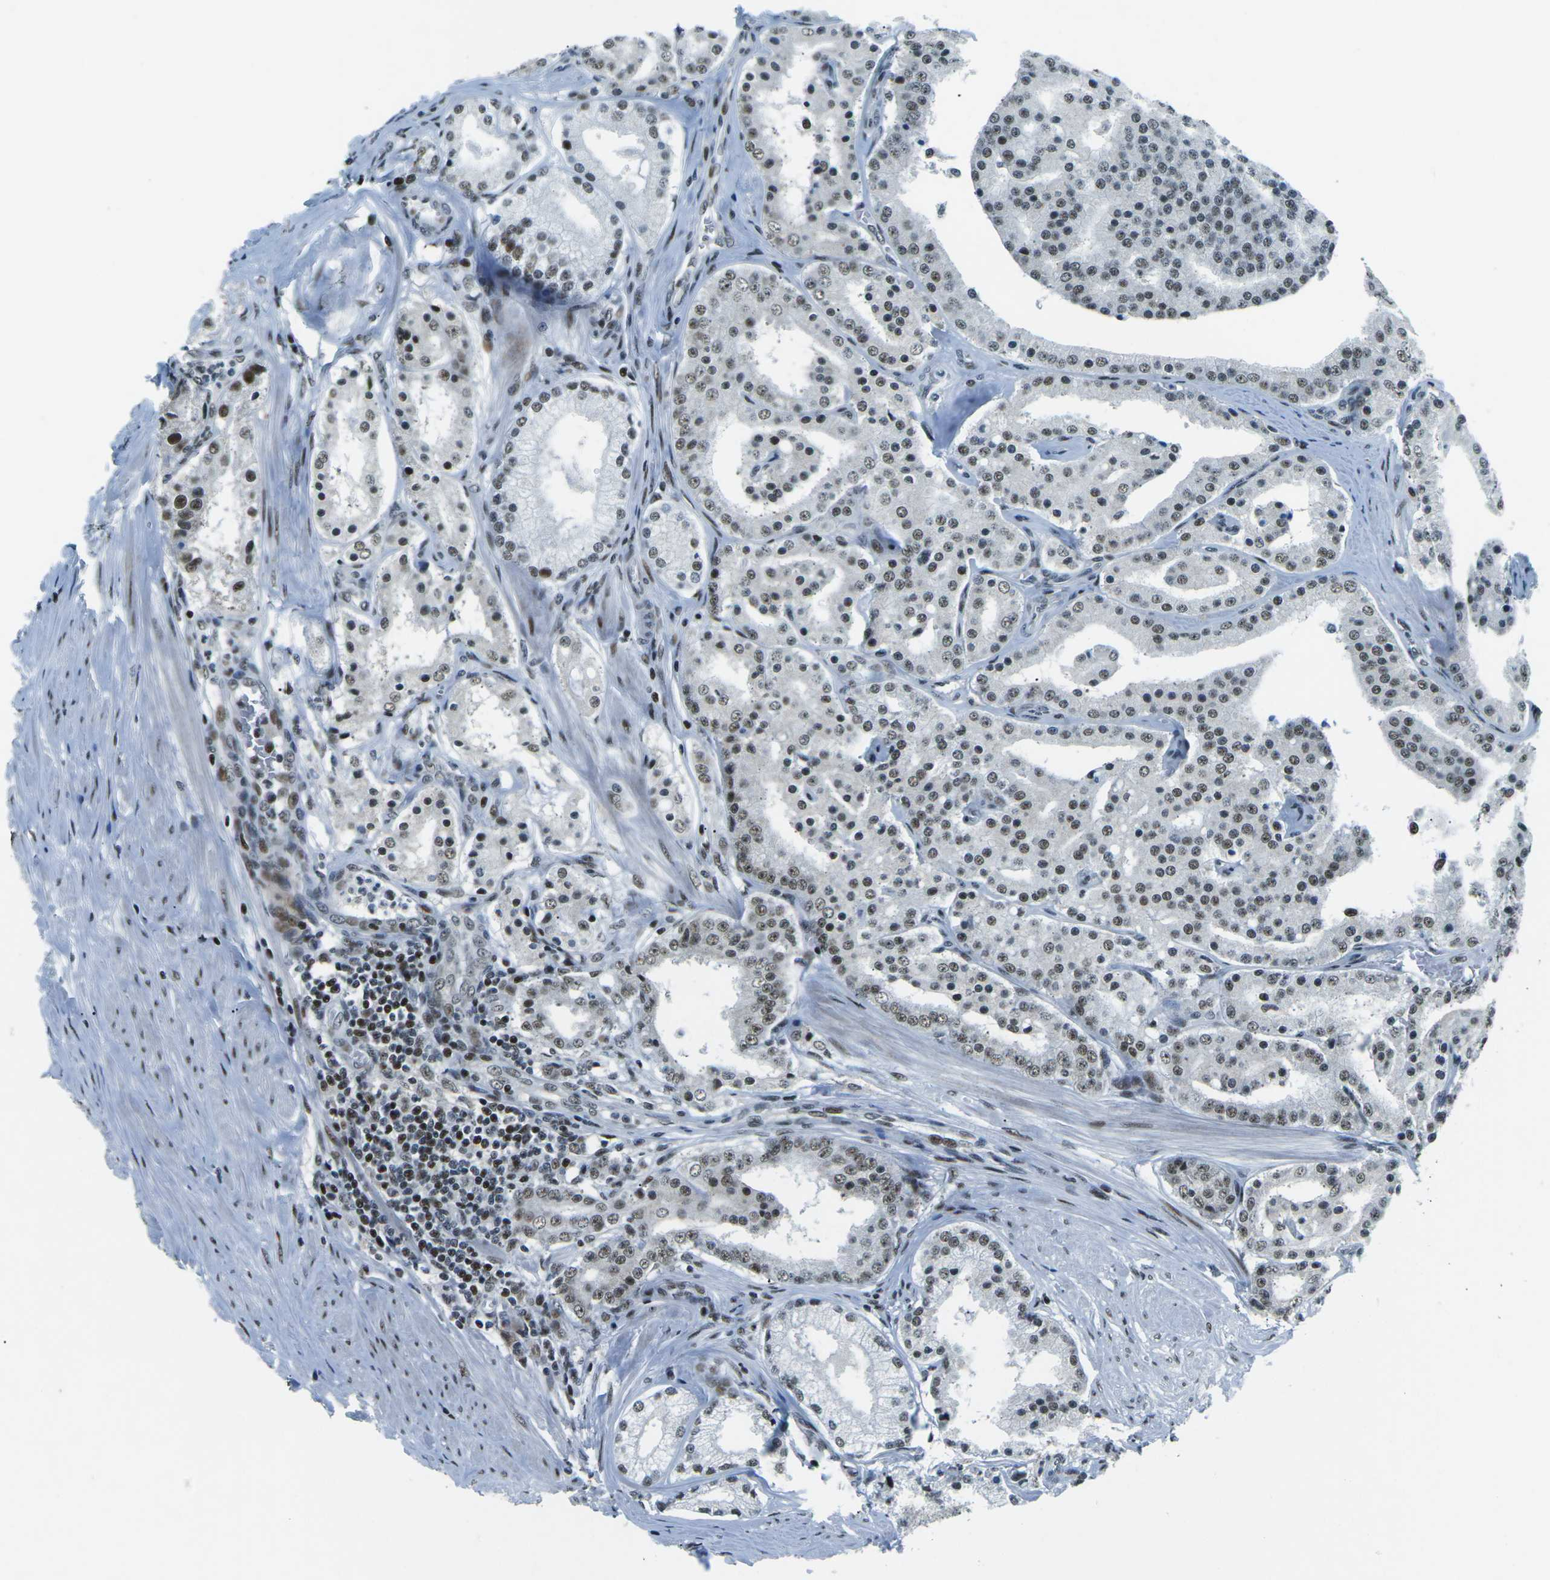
{"staining": {"intensity": "weak", "quantity": ">75%", "location": "nuclear"}, "tissue": "prostate cancer", "cell_type": "Tumor cells", "image_type": "cancer", "snomed": [{"axis": "morphology", "description": "Adenocarcinoma, Low grade"}, {"axis": "topography", "description": "Prostate"}], "caption": "Weak nuclear staining for a protein is seen in about >75% of tumor cells of prostate cancer (low-grade adenocarcinoma) using IHC.", "gene": "RBL2", "patient": {"sex": "male", "age": 63}}